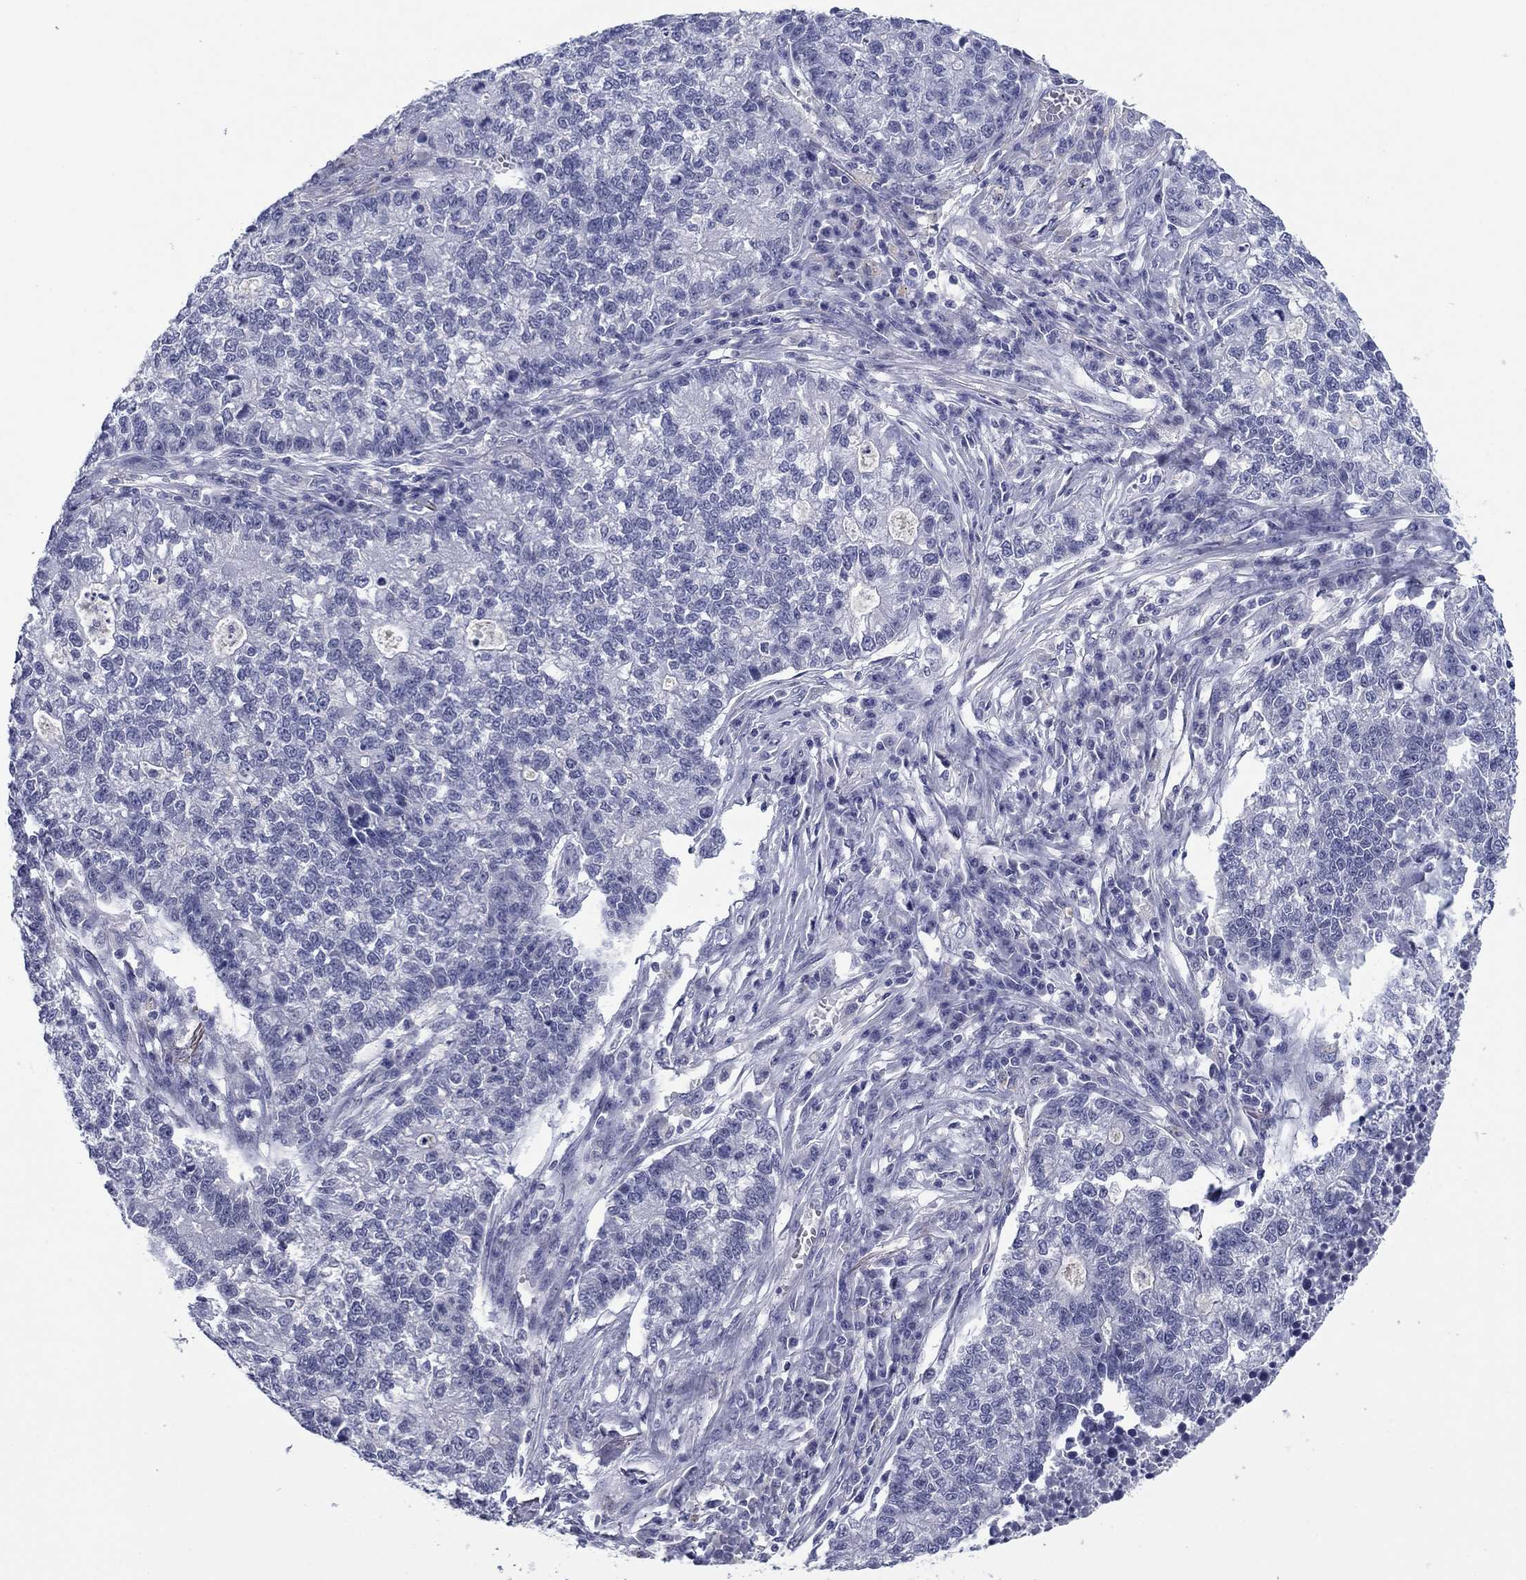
{"staining": {"intensity": "negative", "quantity": "none", "location": "none"}, "tissue": "lung cancer", "cell_type": "Tumor cells", "image_type": "cancer", "snomed": [{"axis": "morphology", "description": "Adenocarcinoma, NOS"}, {"axis": "topography", "description": "Lung"}], "caption": "DAB immunohistochemical staining of adenocarcinoma (lung) reveals no significant expression in tumor cells.", "gene": "TCFL5", "patient": {"sex": "male", "age": 57}}